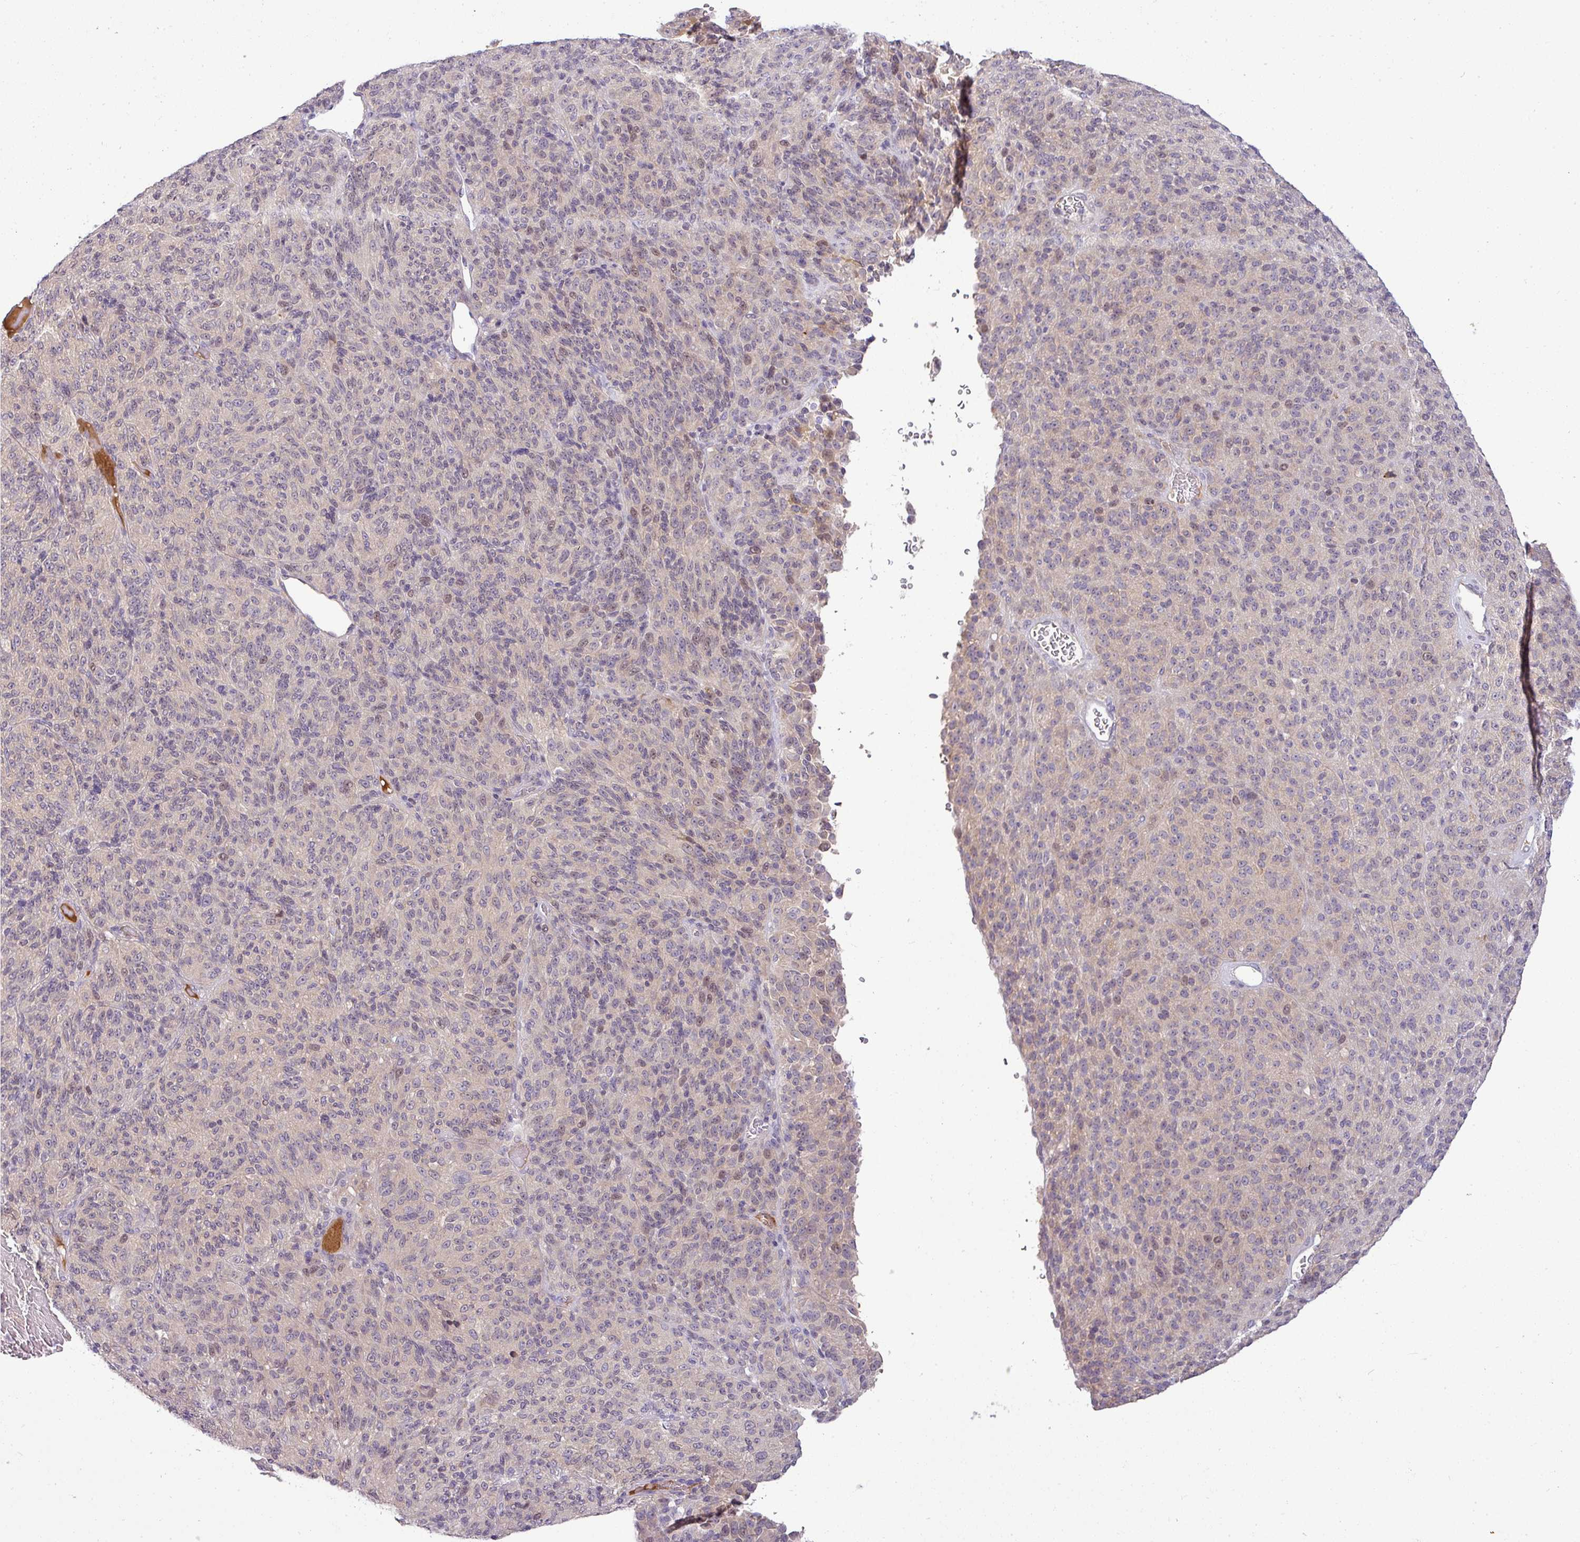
{"staining": {"intensity": "weak", "quantity": "<25%", "location": "nuclear"}, "tissue": "melanoma", "cell_type": "Tumor cells", "image_type": "cancer", "snomed": [{"axis": "morphology", "description": "Malignant melanoma, Metastatic site"}, {"axis": "topography", "description": "Brain"}], "caption": "Tumor cells show no significant protein staining in malignant melanoma (metastatic site).", "gene": "APOM", "patient": {"sex": "female", "age": 56}}